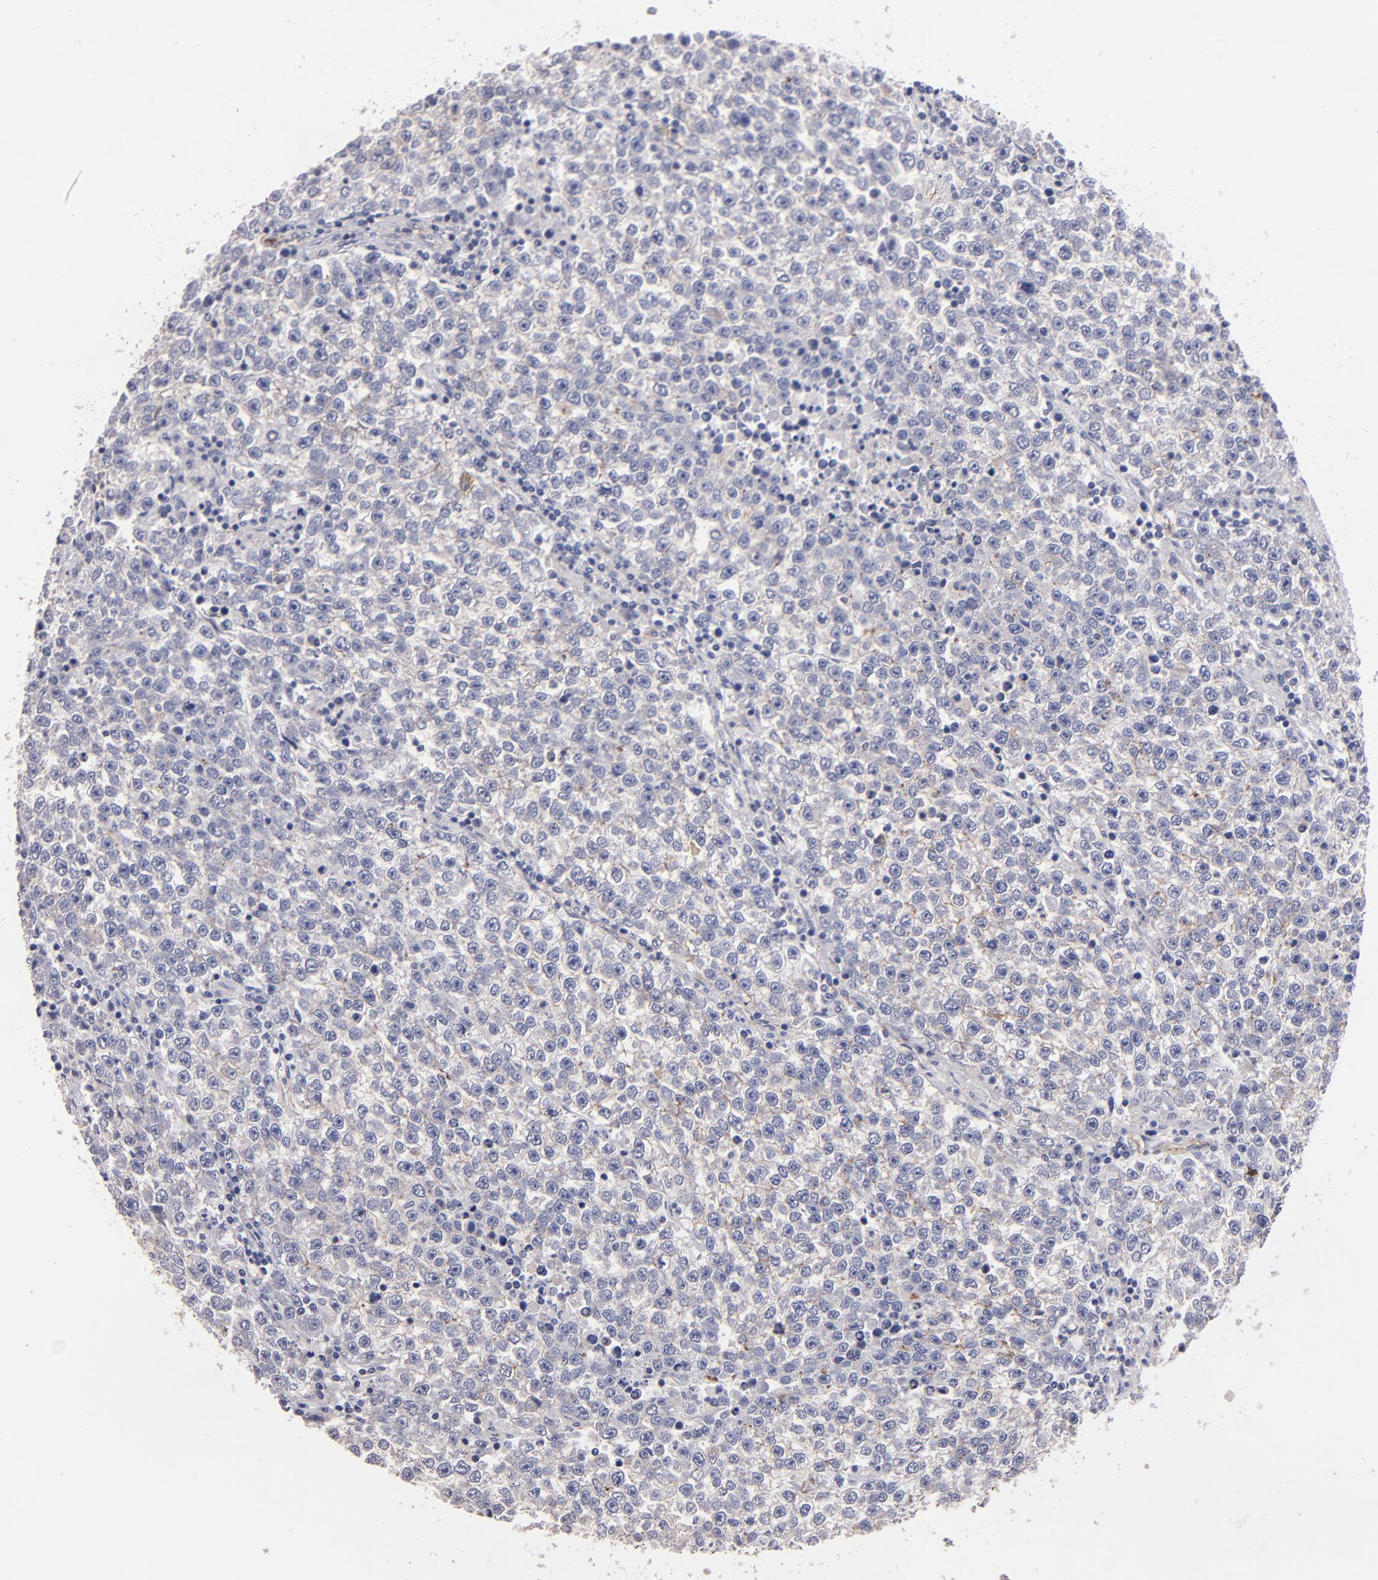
{"staining": {"intensity": "negative", "quantity": "none", "location": "none"}, "tissue": "testis cancer", "cell_type": "Tumor cells", "image_type": "cancer", "snomed": [{"axis": "morphology", "description": "Seminoma, NOS"}, {"axis": "topography", "description": "Testis"}], "caption": "IHC of testis cancer reveals no positivity in tumor cells.", "gene": "CLDN5", "patient": {"sex": "male", "age": 36}}